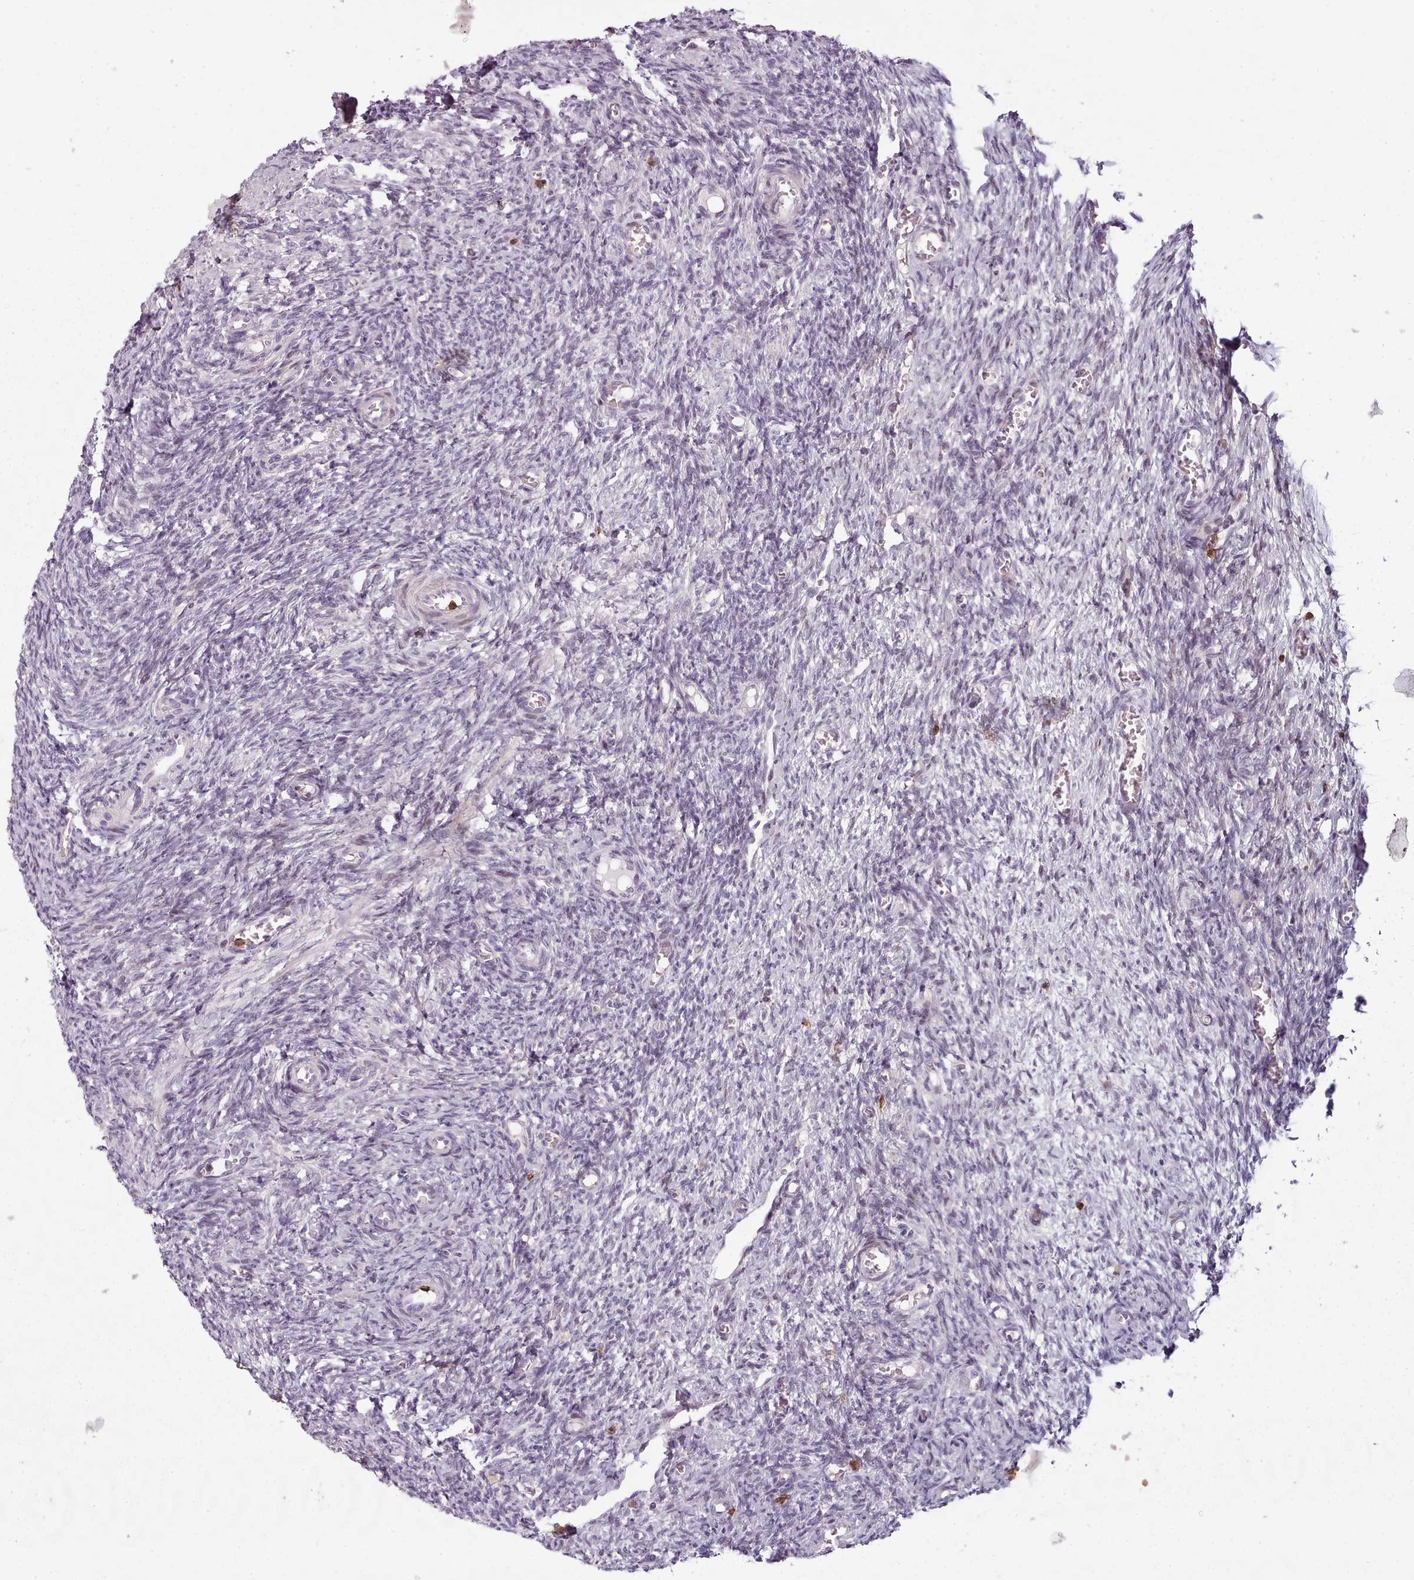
{"staining": {"intensity": "negative", "quantity": "none", "location": "none"}, "tissue": "ovary", "cell_type": "Follicle cells", "image_type": "normal", "snomed": [{"axis": "morphology", "description": "Normal tissue, NOS"}, {"axis": "topography", "description": "Ovary"}], "caption": "Human ovary stained for a protein using immunohistochemistry (IHC) exhibits no expression in follicle cells.", "gene": "ZNF583", "patient": {"sex": "female", "age": 27}}